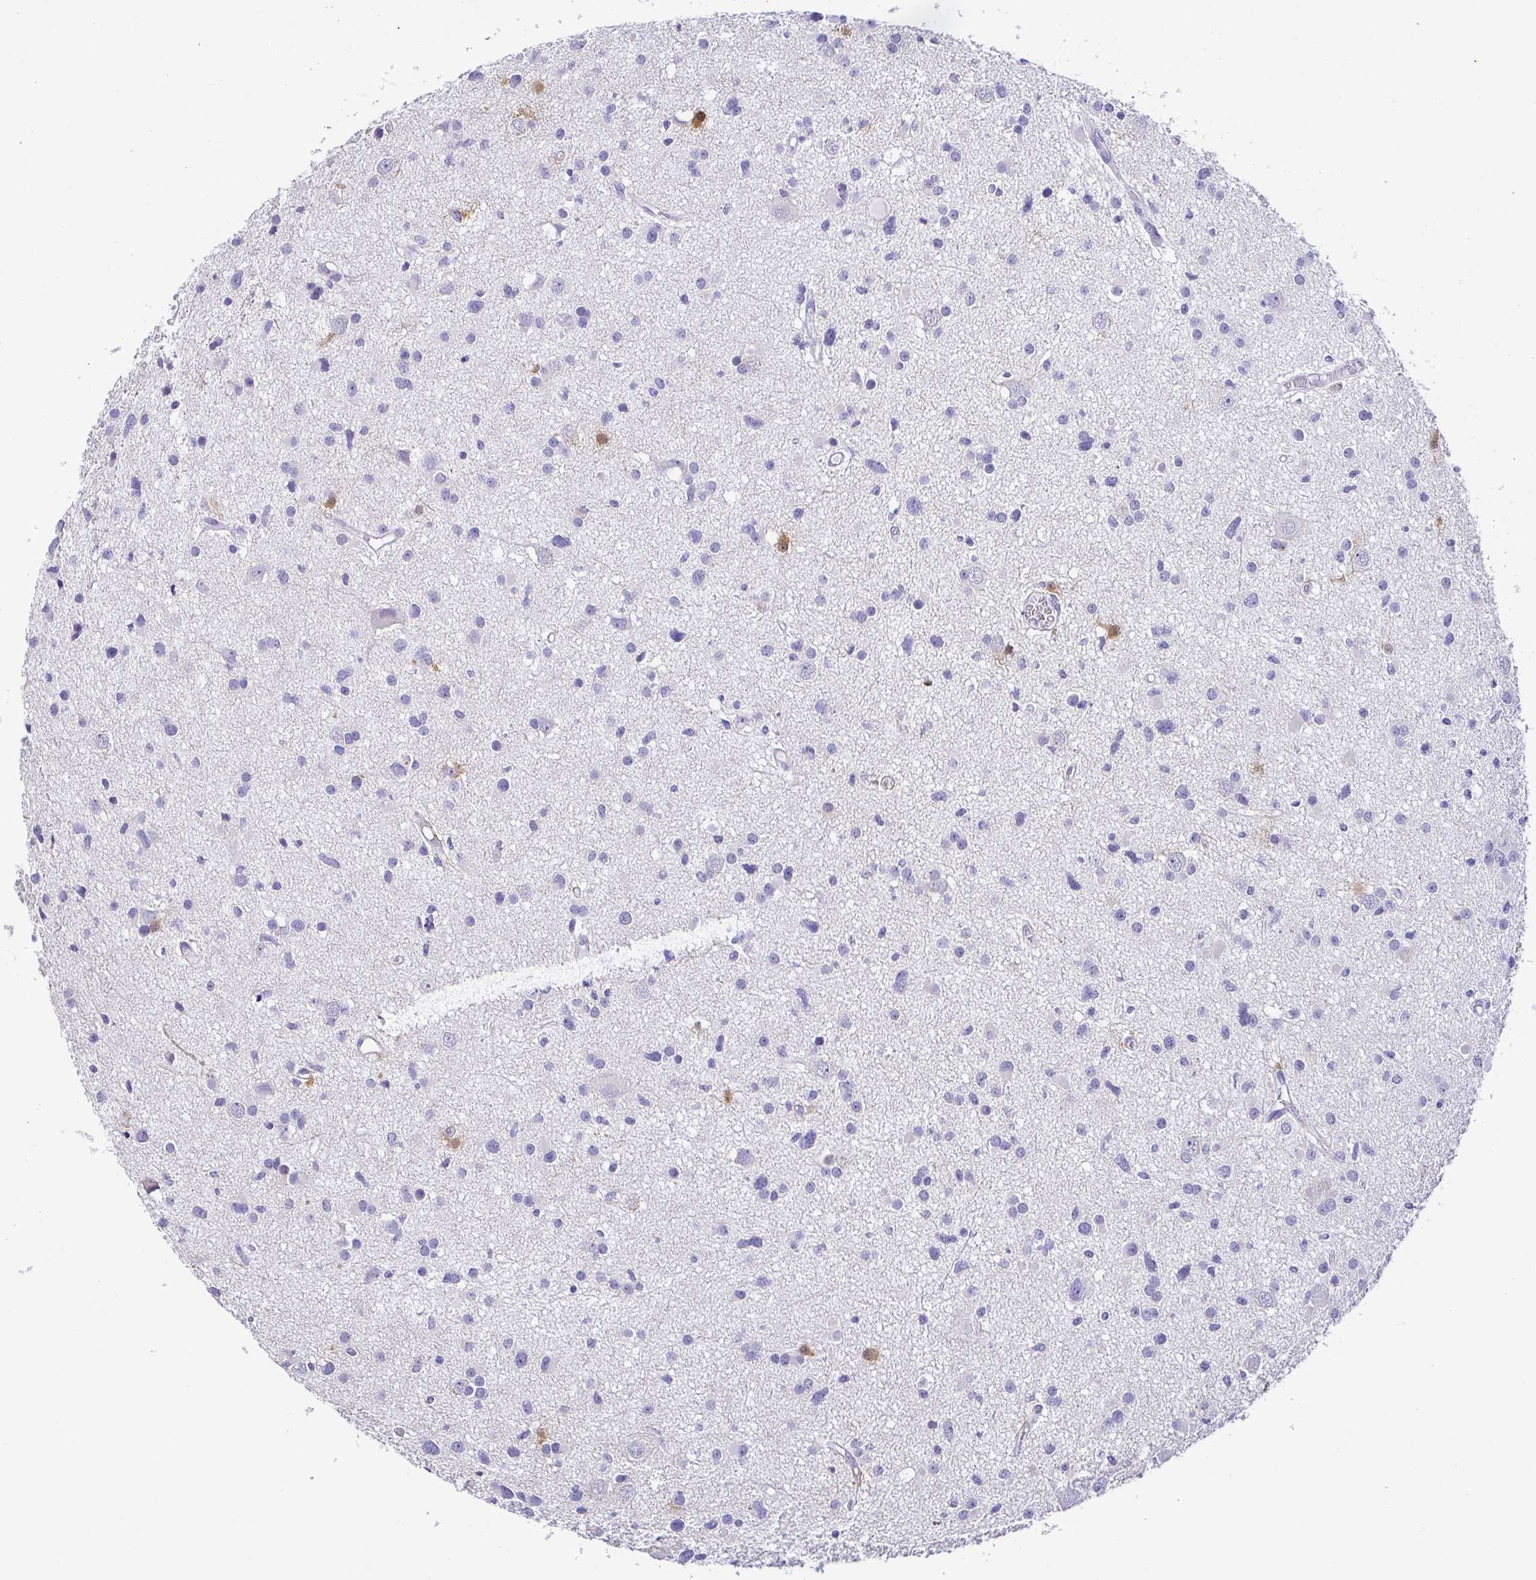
{"staining": {"intensity": "negative", "quantity": "none", "location": "none"}, "tissue": "glioma", "cell_type": "Tumor cells", "image_type": "cancer", "snomed": [{"axis": "morphology", "description": "Glioma, malignant, High grade"}, {"axis": "topography", "description": "Brain"}], "caption": "Immunohistochemistry (IHC) image of human malignant glioma (high-grade) stained for a protein (brown), which displays no staining in tumor cells. The staining was performed using DAB (3,3'-diaminobenzidine) to visualize the protein expression in brown, while the nuclei were stained in blue with hematoxylin (Magnification: 20x).", "gene": "CDO1", "patient": {"sex": "male", "age": 54}}